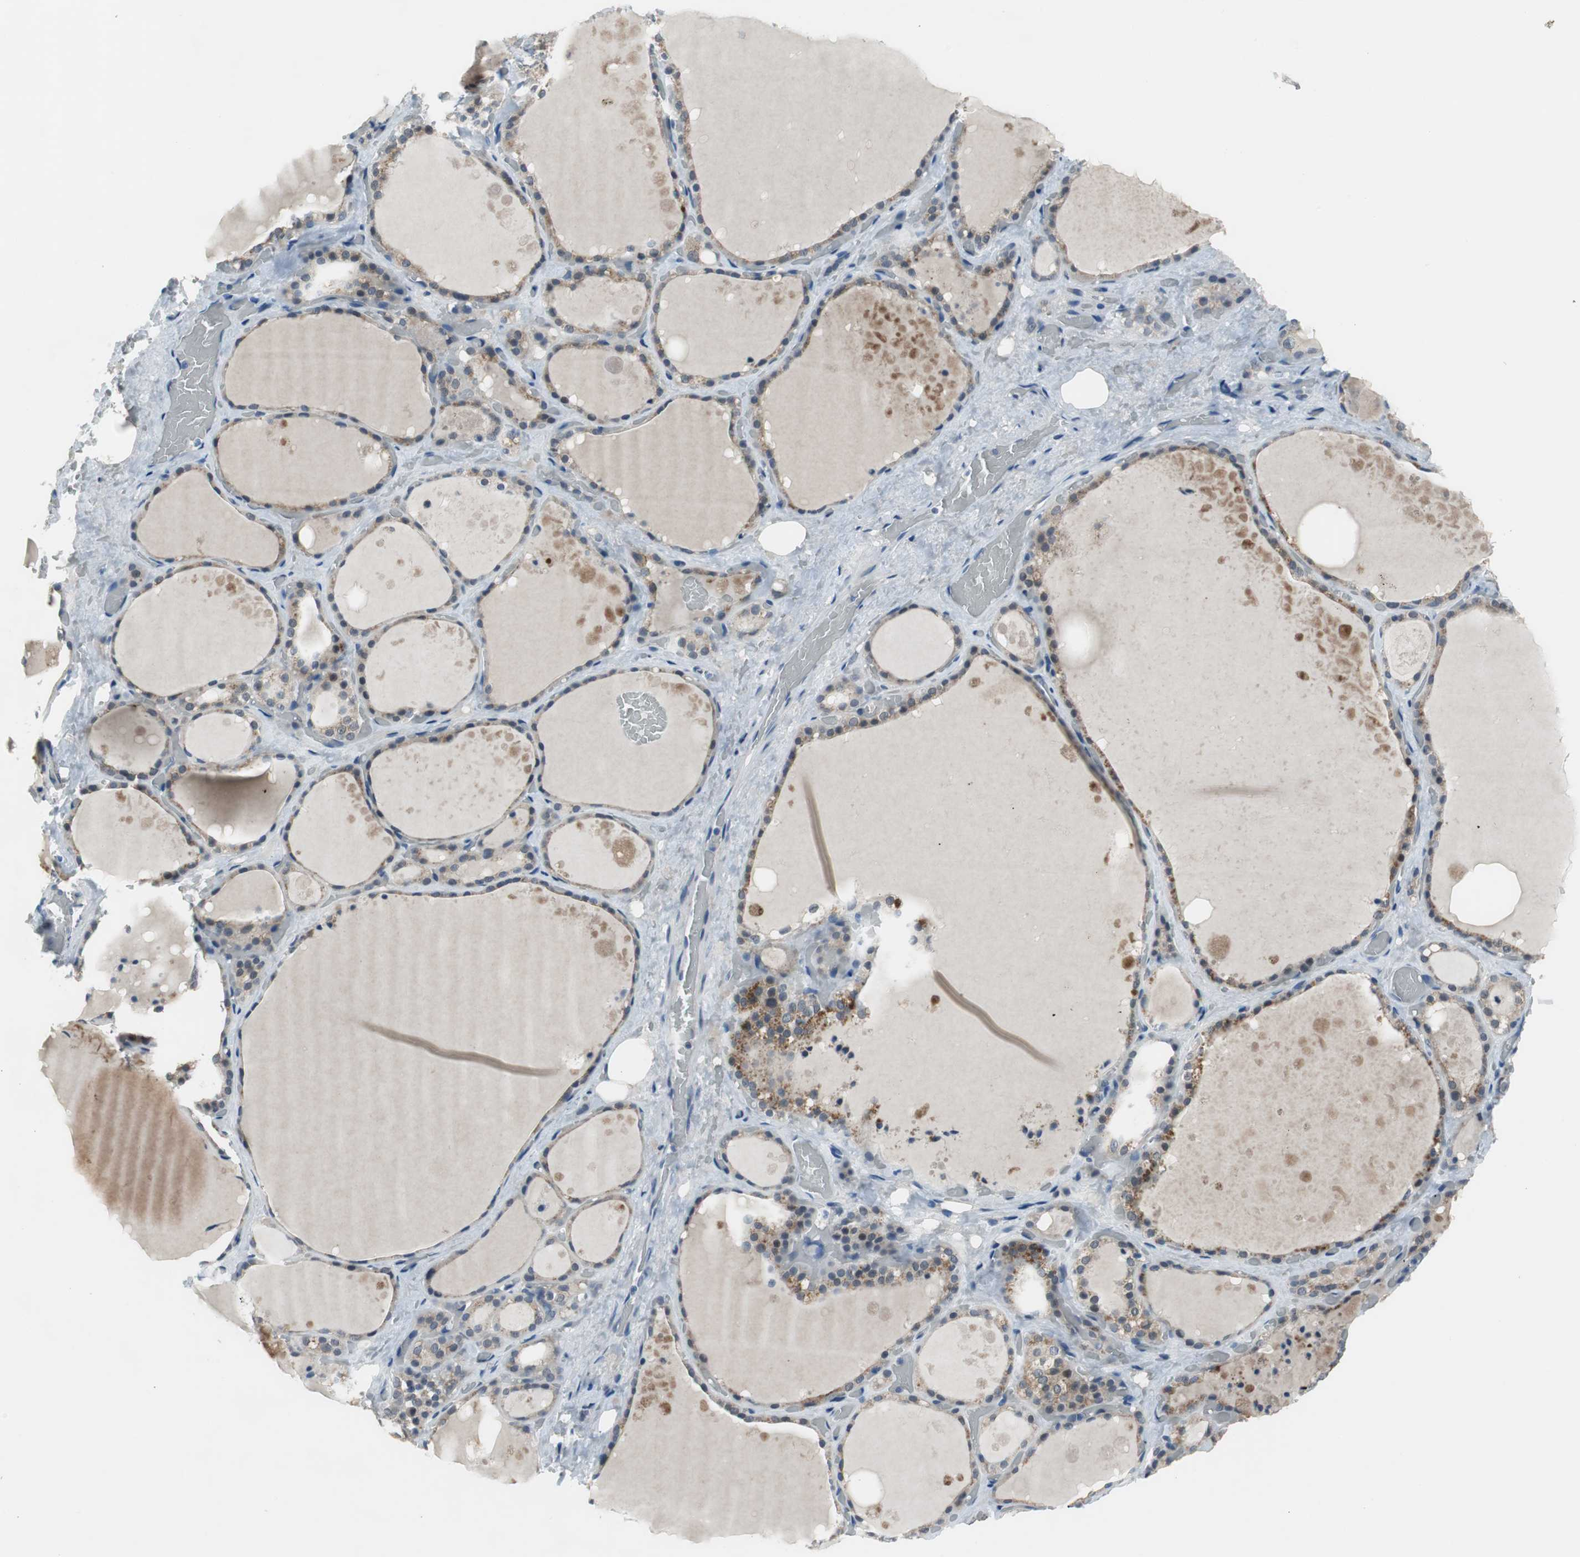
{"staining": {"intensity": "weak", "quantity": "25%-75%", "location": "cytoplasmic/membranous"}, "tissue": "thyroid gland", "cell_type": "Glandular cells", "image_type": "normal", "snomed": [{"axis": "morphology", "description": "Normal tissue, NOS"}, {"axis": "topography", "description": "Thyroid gland"}], "caption": "Immunohistochemical staining of normal human thyroid gland reveals low levels of weak cytoplasmic/membranous staining in approximately 25%-75% of glandular cells.", "gene": "PLAA", "patient": {"sex": "male", "age": 61}}